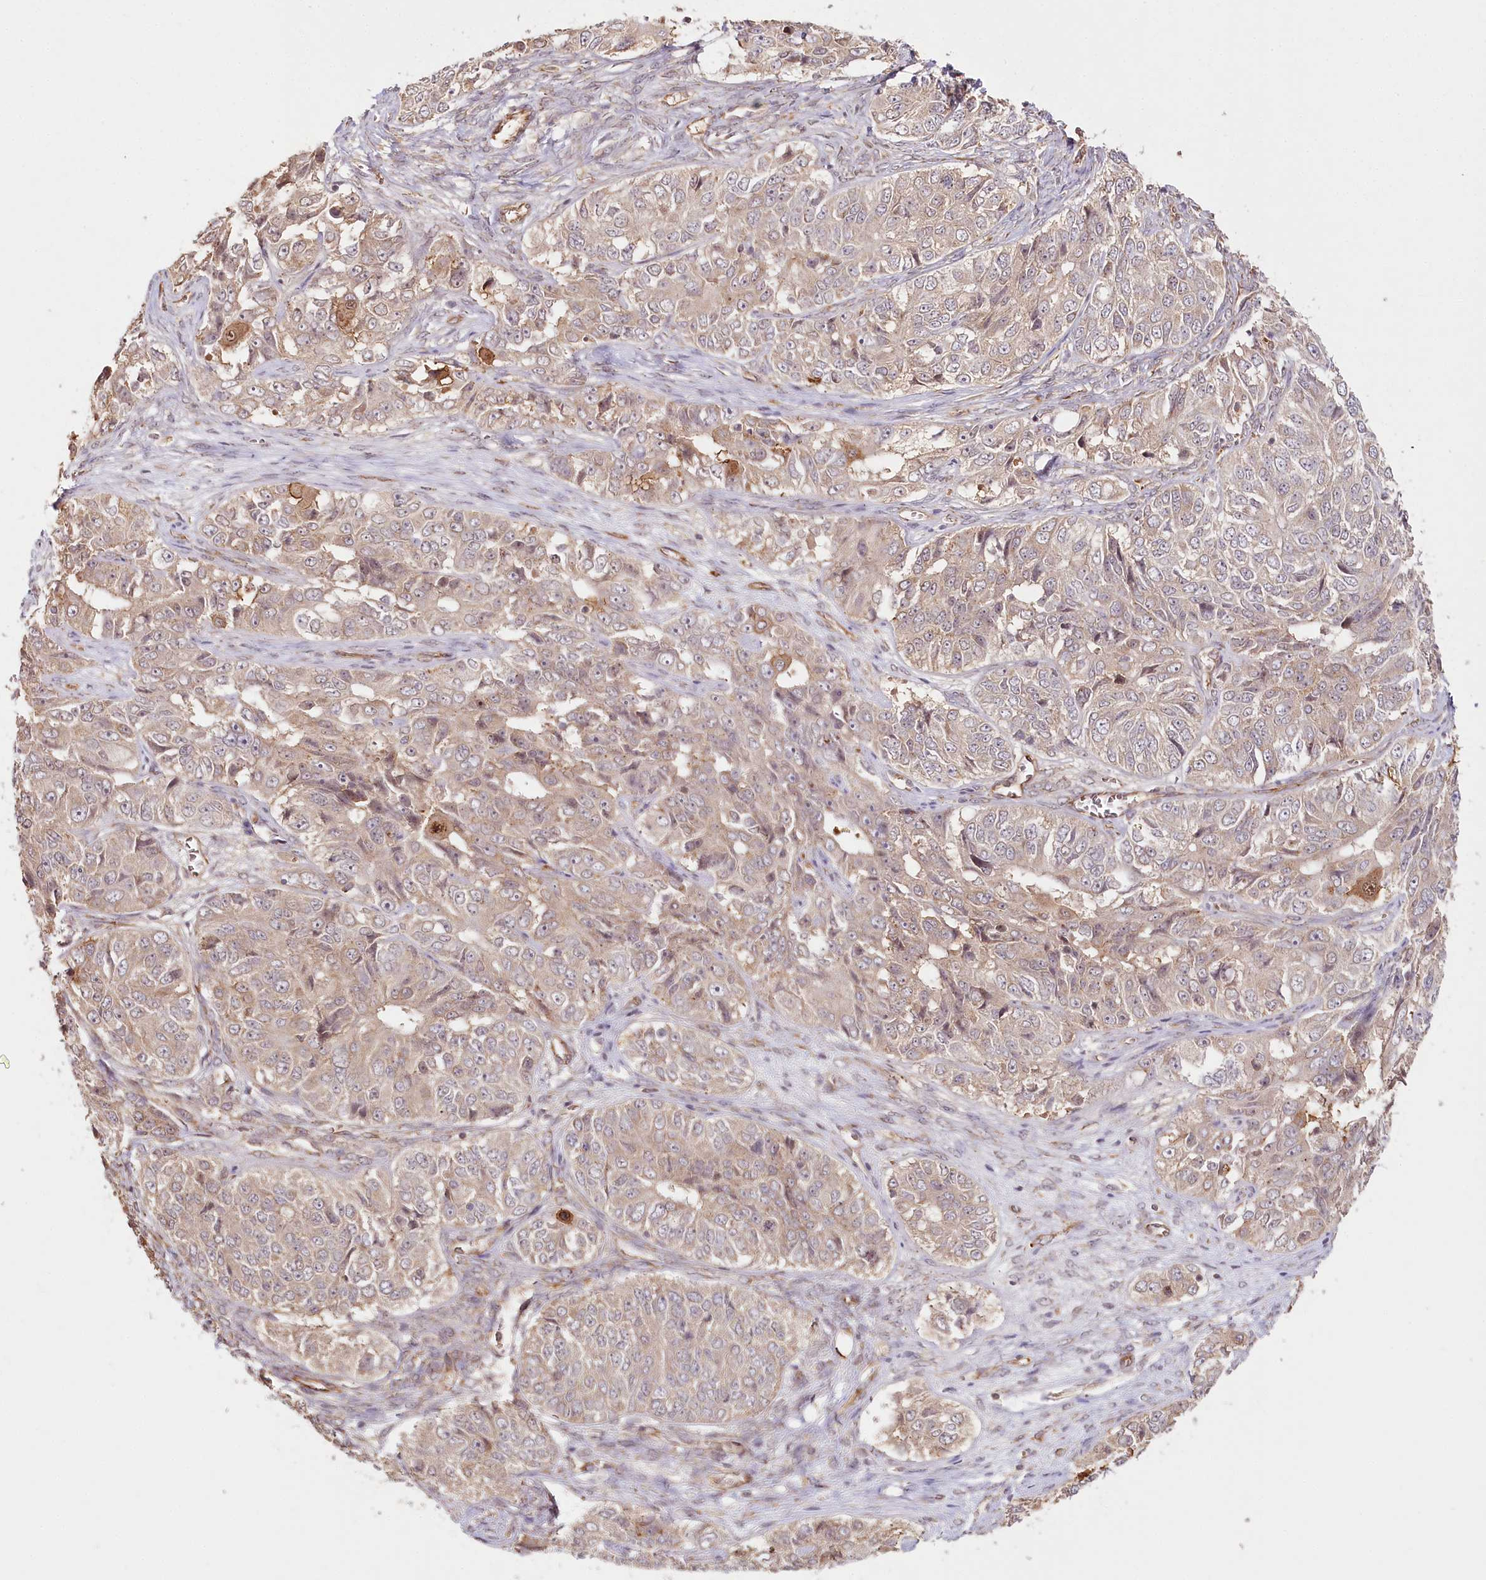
{"staining": {"intensity": "weak", "quantity": "25%-75%", "location": "cytoplasmic/membranous"}, "tissue": "ovarian cancer", "cell_type": "Tumor cells", "image_type": "cancer", "snomed": [{"axis": "morphology", "description": "Carcinoma, endometroid"}, {"axis": "topography", "description": "Ovary"}], "caption": "This is a histology image of IHC staining of endometroid carcinoma (ovarian), which shows weak staining in the cytoplasmic/membranous of tumor cells.", "gene": "OTUD4", "patient": {"sex": "female", "age": 51}}